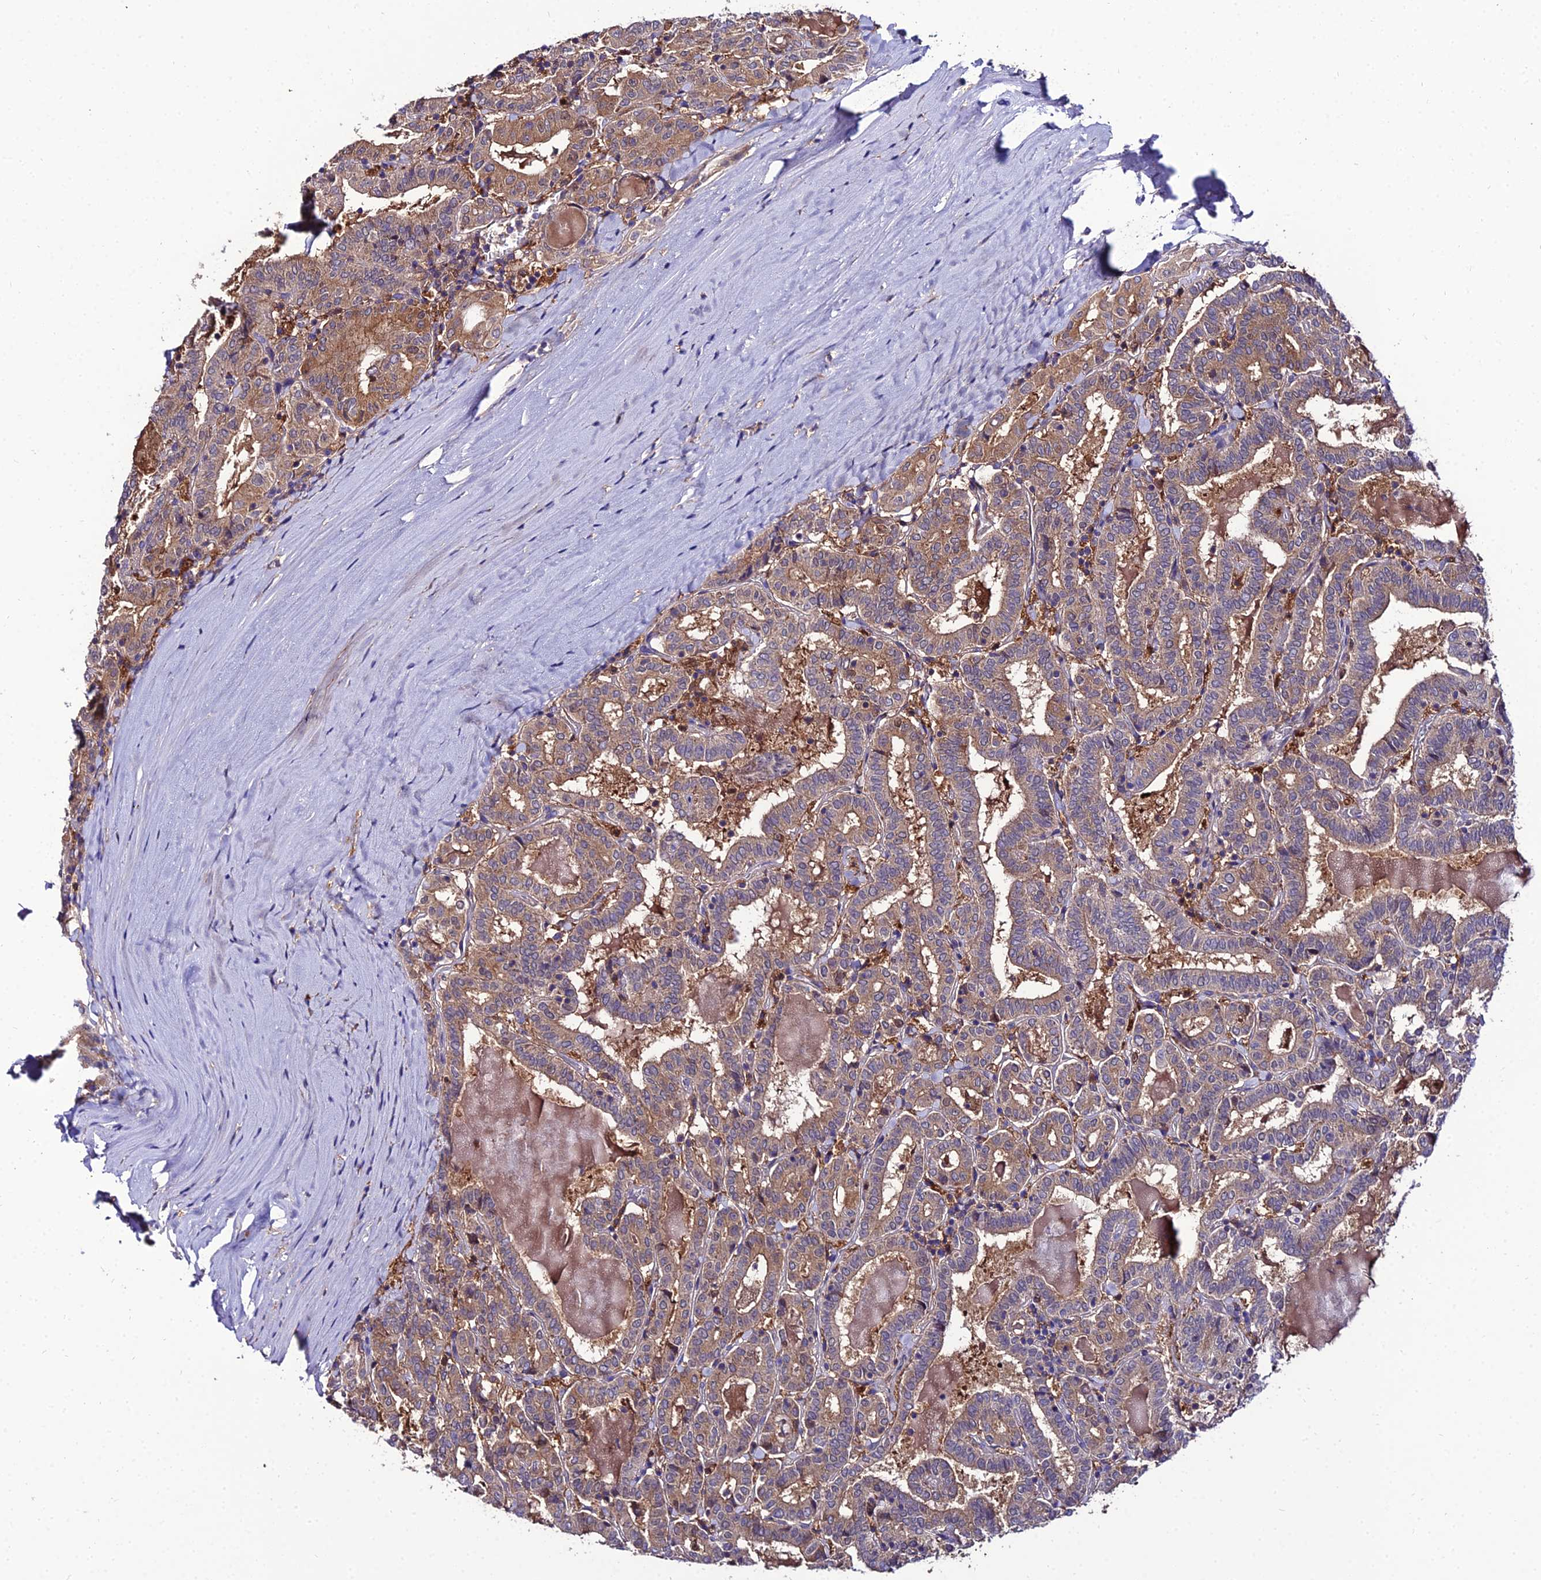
{"staining": {"intensity": "moderate", "quantity": "25%-75%", "location": "cytoplasmic/membranous"}, "tissue": "thyroid cancer", "cell_type": "Tumor cells", "image_type": "cancer", "snomed": [{"axis": "morphology", "description": "Papillary adenocarcinoma, NOS"}, {"axis": "topography", "description": "Thyroid gland"}], "caption": "Protein staining of thyroid papillary adenocarcinoma tissue reveals moderate cytoplasmic/membranous positivity in approximately 25%-75% of tumor cells.", "gene": "C2orf69", "patient": {"sex": "female", "age": 72}}